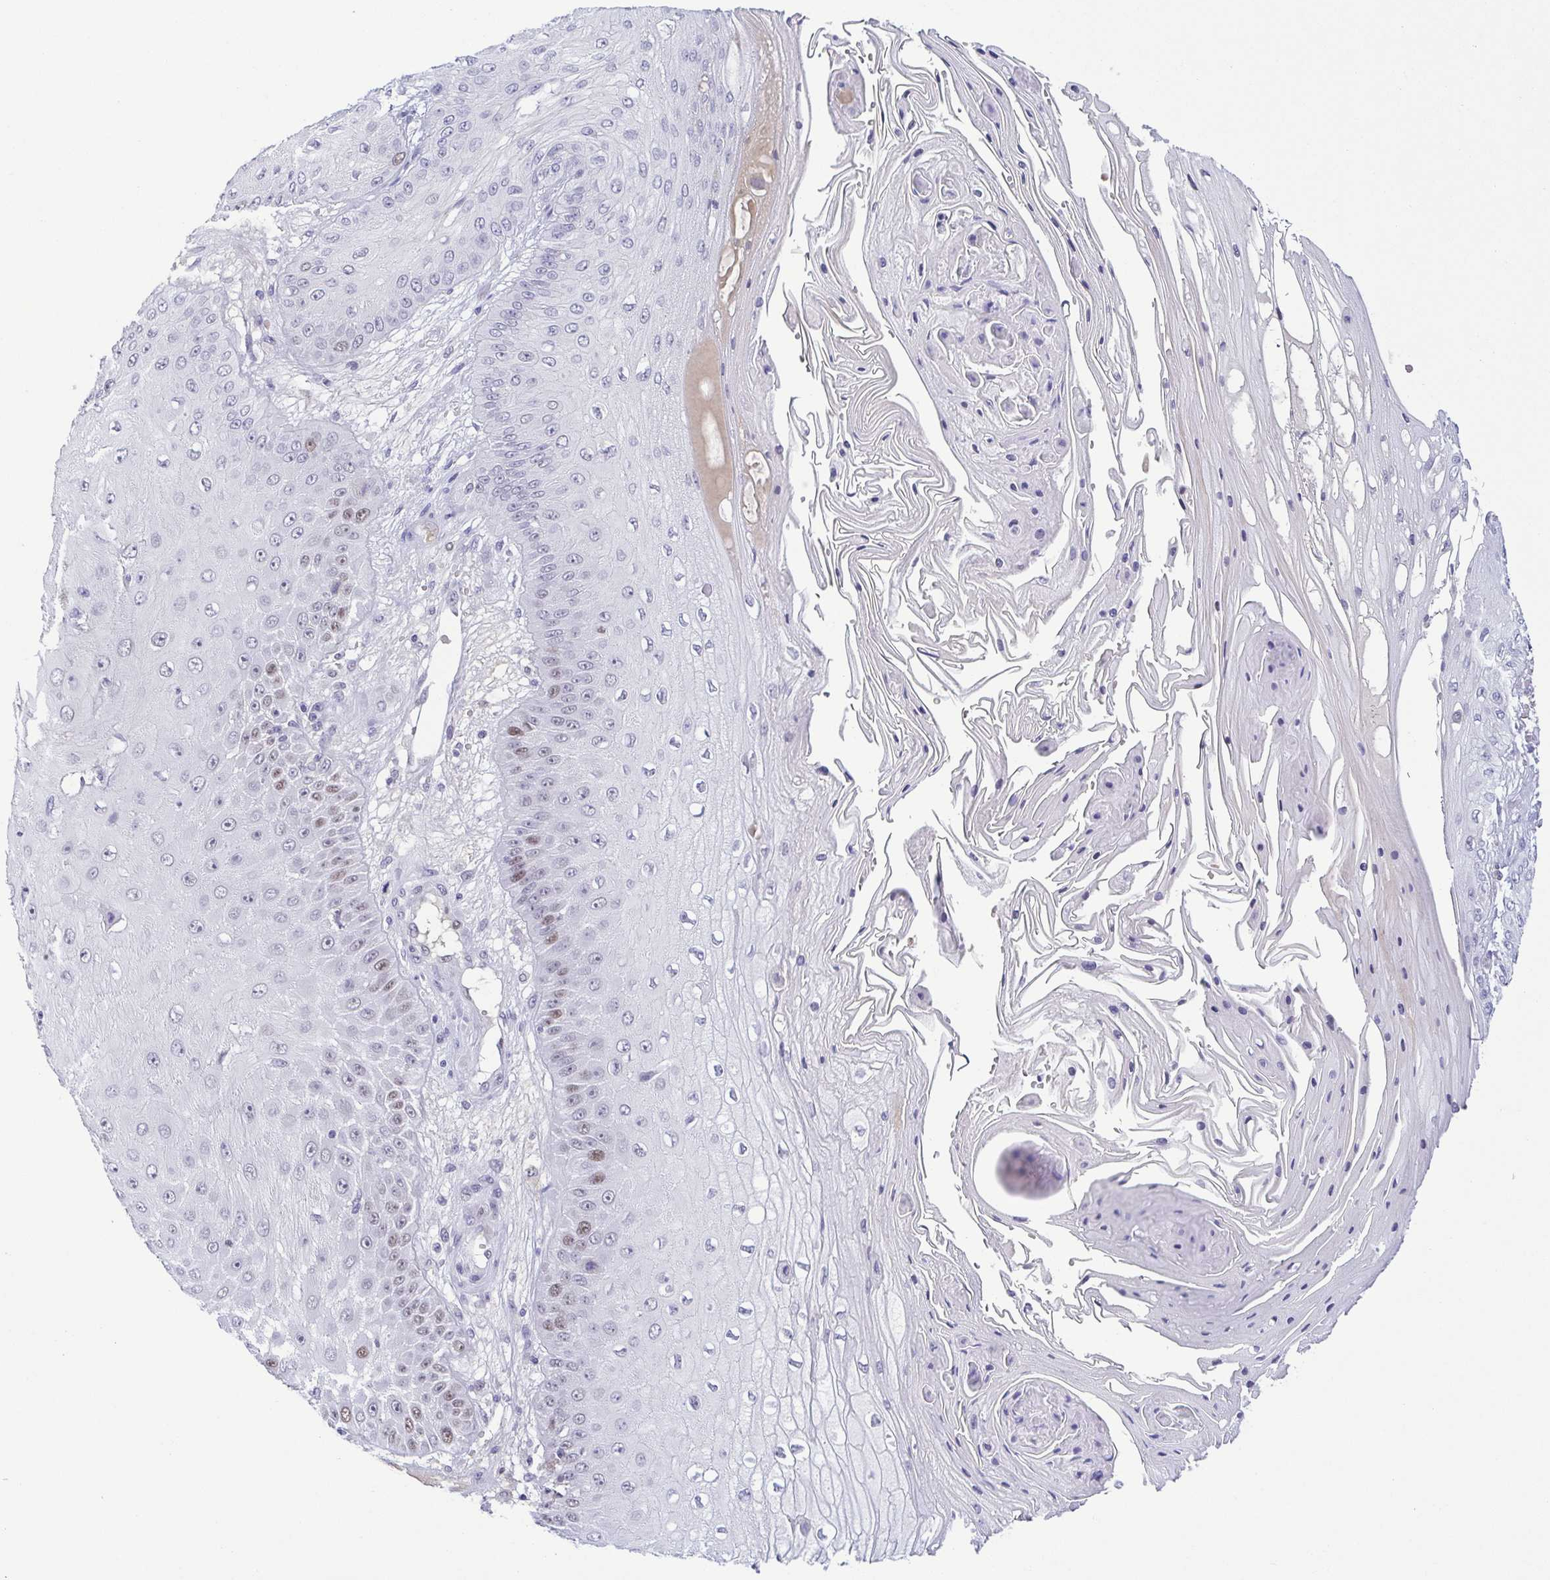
{"staining": {"intensity": "moderate", "quantity": "<25%", "location": "nuclear"}, "tissue": "skin cancer", "cell_type": "Tumor cells", "image_type": "cancer", "snomed": [{"axis": "morphology", "description": "Squamous cell carcinoma, NOS"}, {"axis": "topography", "description": "Skin"}], "caption": "Protein analysis of squamous cell carcinoma (skin) tissue shows moderate nuclear positivity in about <25% of tumor cells. (brown staining indicates protein expression, while blue staining denotes nuclei).", "gene": "TIPIN", "patient": {"sex": "male", "age": 70}}